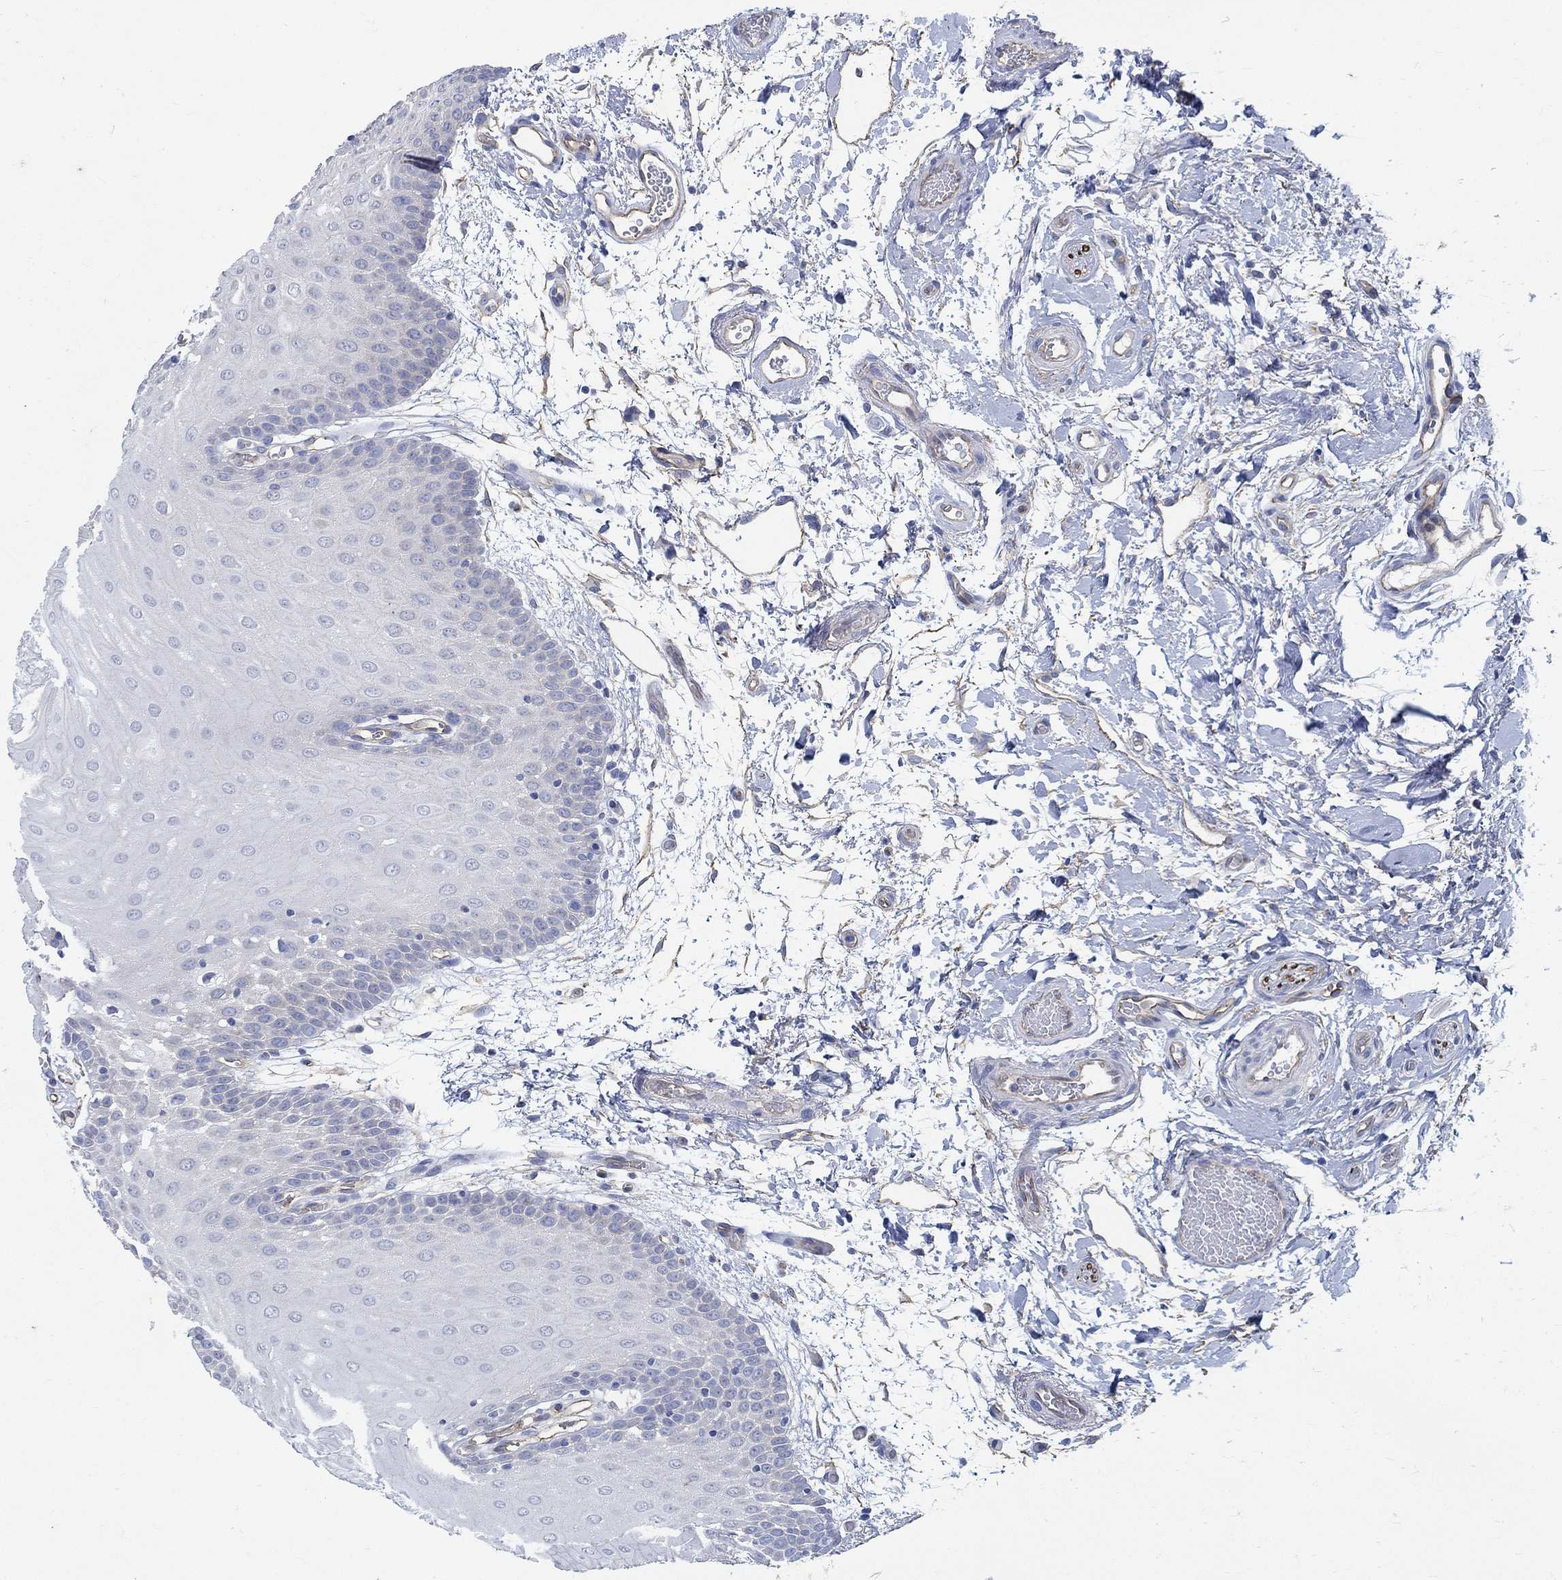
{"staining": {"intensity": "negative", "quantity": "none", "location": "none"}, "tissue": "oral mucosa", "cell_type": "Squamous epithelial cells", "image_type": "normal", "snomed": [{"axis": "morphology", "description": "Normal tissue, NOS"}, {"axis": "morphology", "description": "Squamous cell carcinoma, NOS"}, {"axis": "topography", "description": "Oral tissue"}, {"axis": "topography", "description": "Head-Neck"}], "caption": "A high-resolution histopathology image shows immunohistochemistry (IHC) staining of benign oral mucosa, which exhibits no significant expression in squamous epithelial cells.", "gene": "TMEM198", "patient": {"sex": "female", "age": 75}}